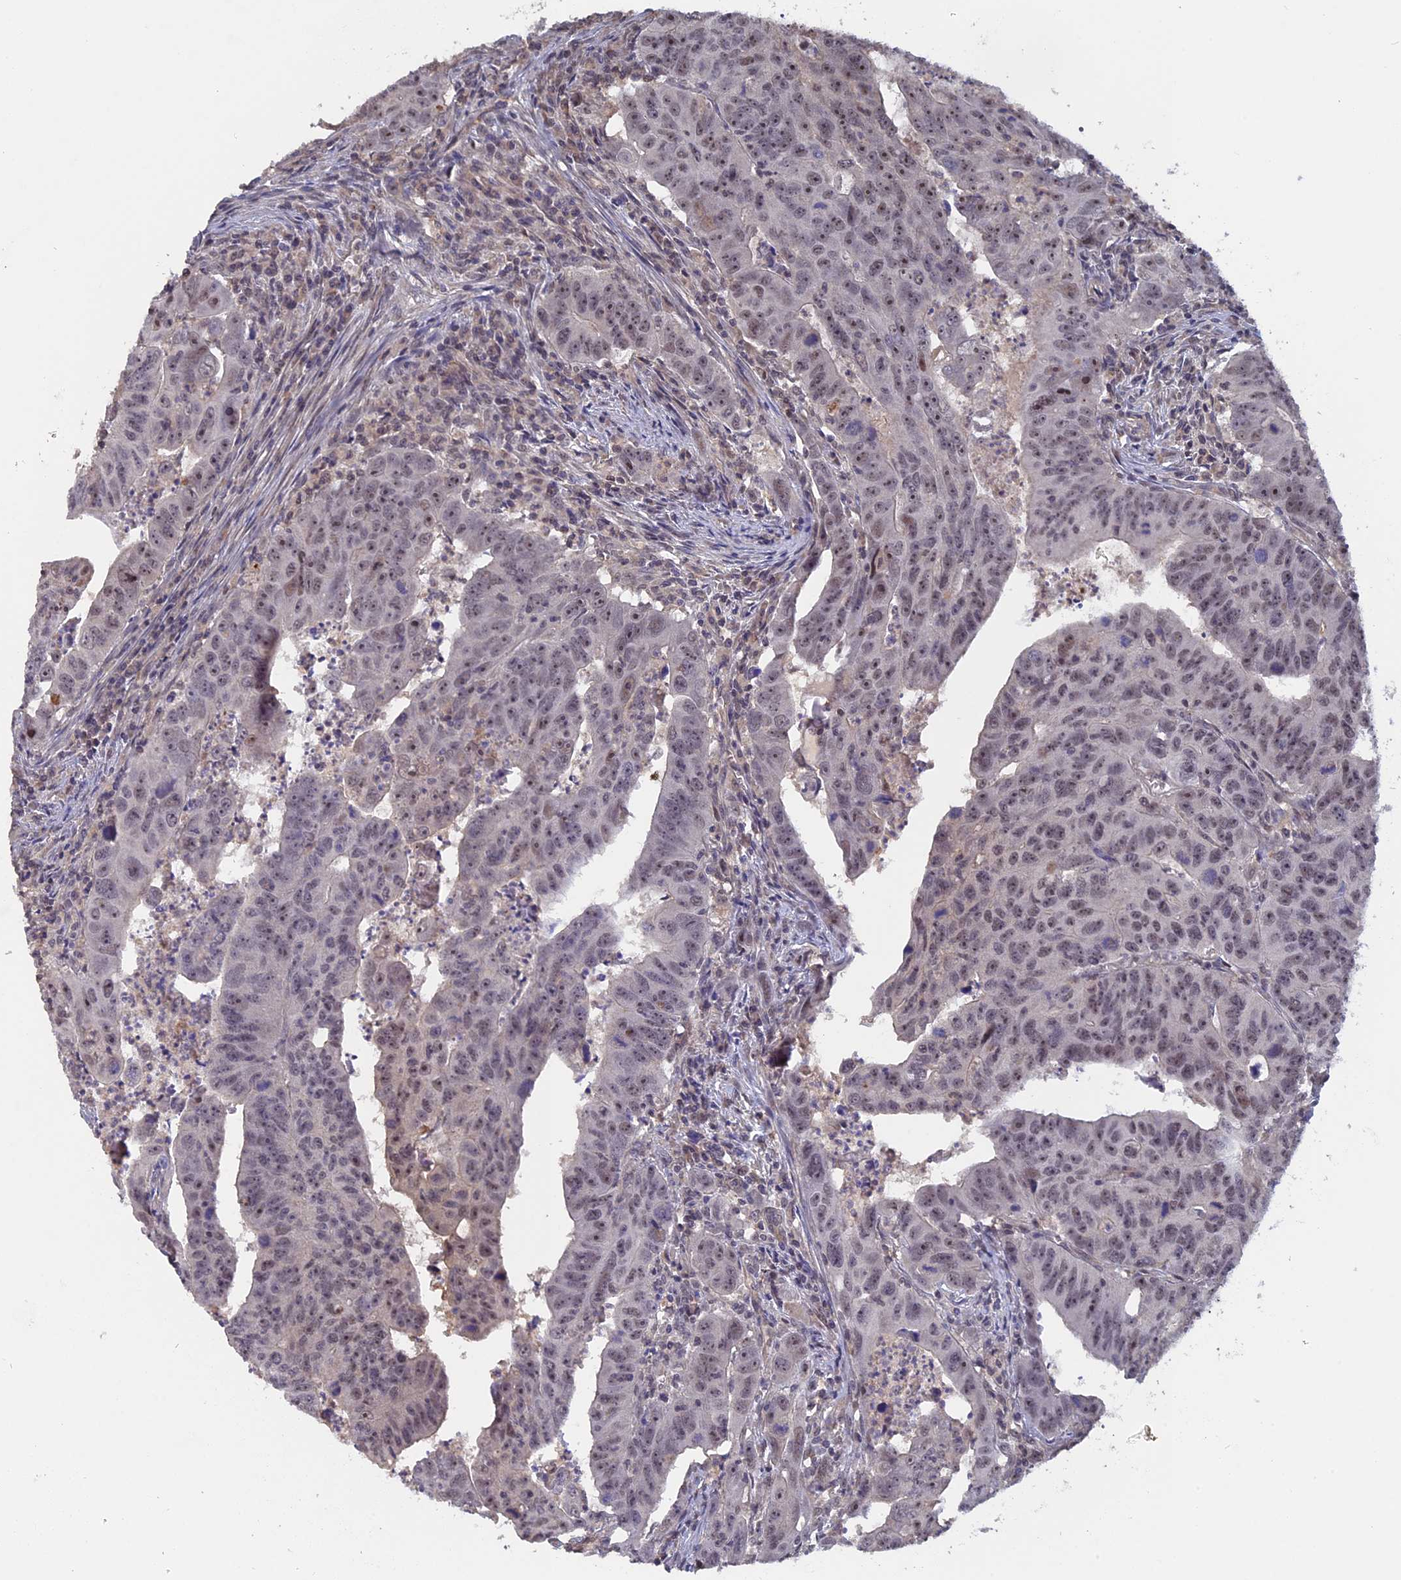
{"staining": {"intensity": "weak", "quantity": "25%-75%", "location": "nuclear"}, "tissue": "colorectal cancer", "cell_type": "Tumor cells", "image_type": "cancer", "snomed": [{"axis": "morphology", "description": "Adenocarcinoma, NOS"}, {"axis": "topography", "description": "Rectum"}], "caption": "Immunohistochemical staining of adenocarcinoma (colorectal) displays low levels of weak nuclear positivity in about 25%-75% of tumor cells.", "gene": "FAM98C", "patient": {"sex": "male", "age": 69}}